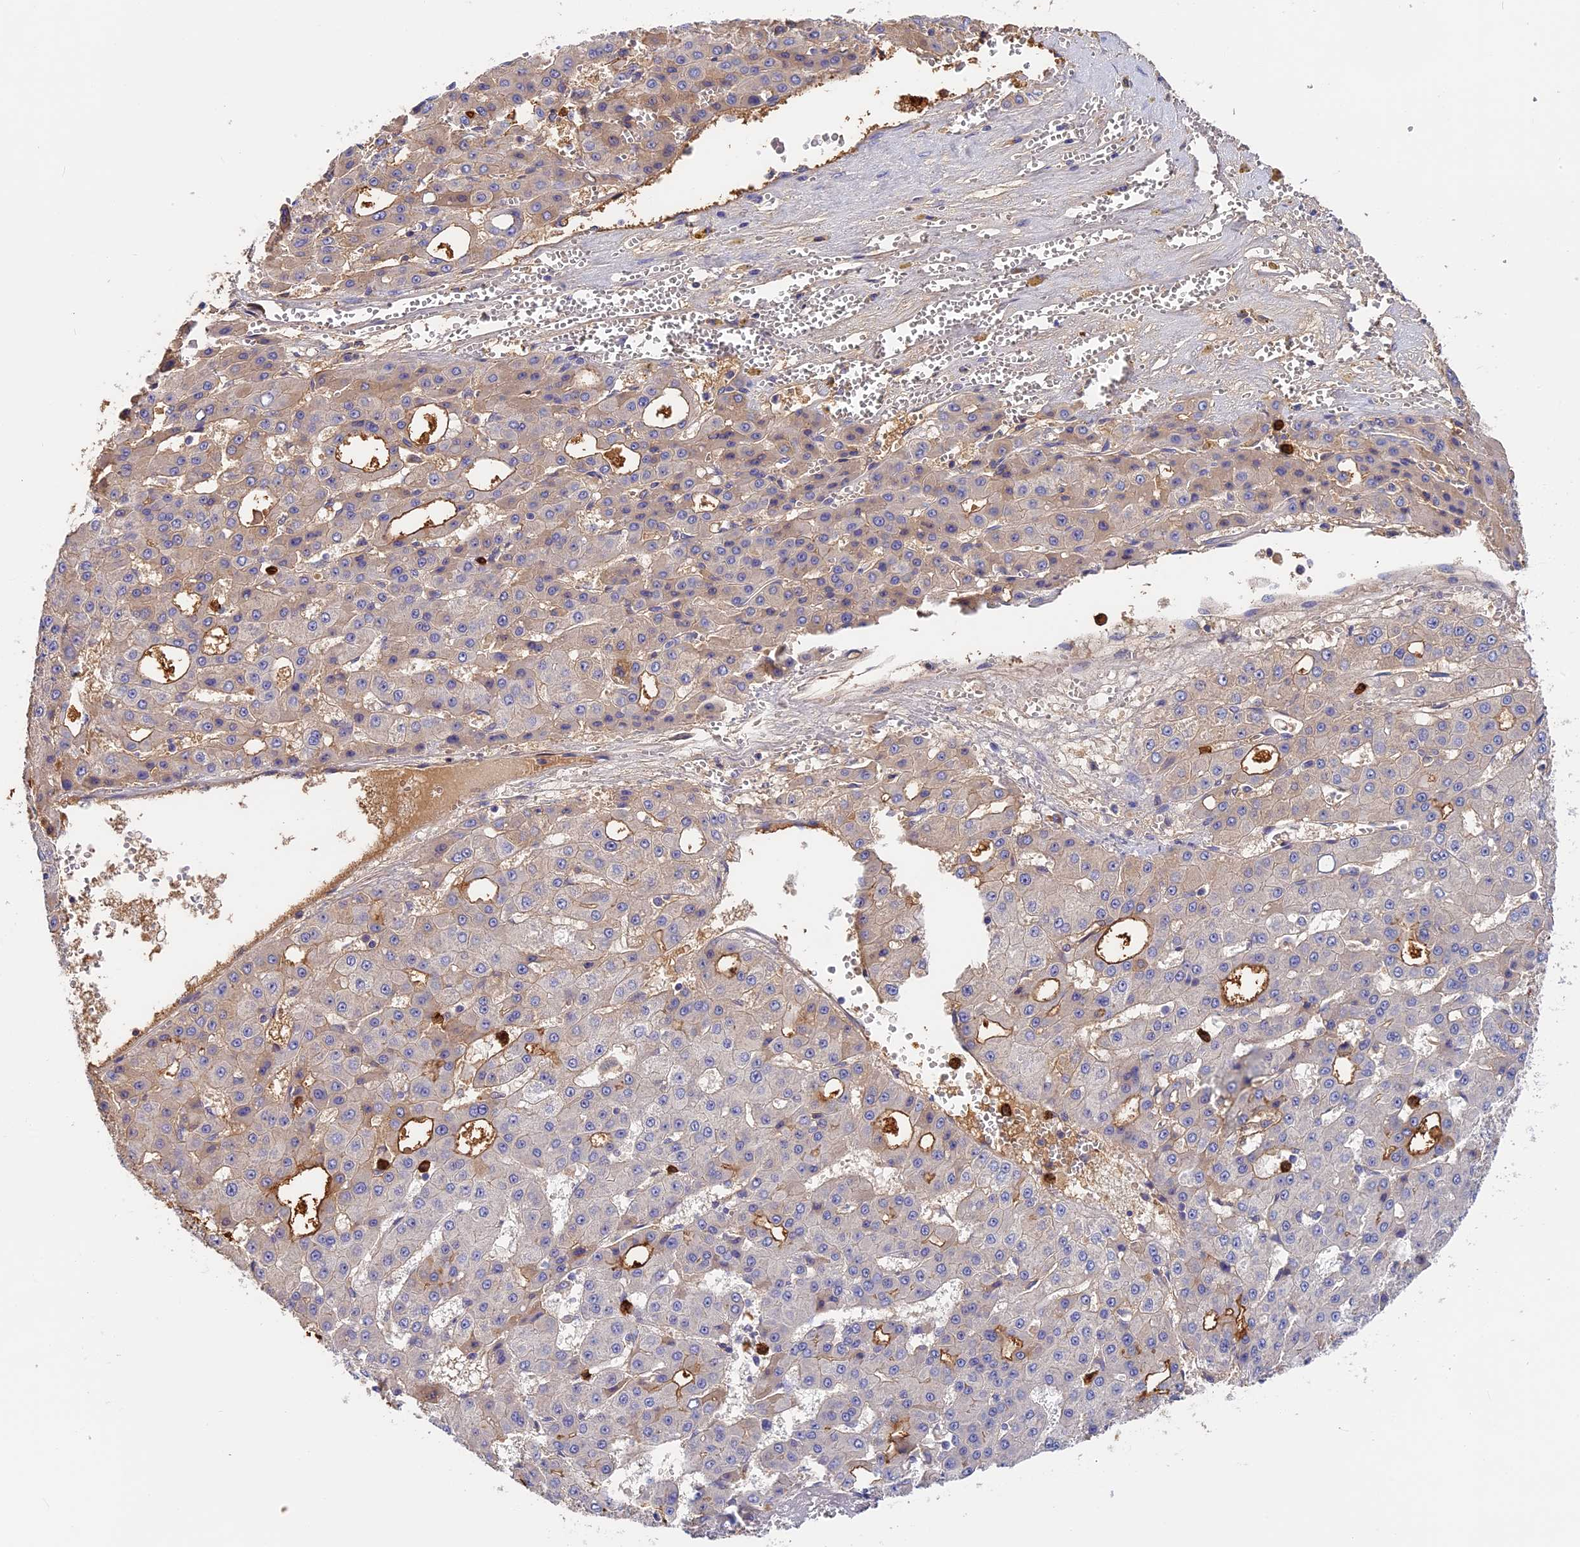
{"staining": {"intensity": "moderate", "quantity": "<25%", "location": "cytoplasmic/membranous"}, "tissue": "liver cancer", "cell_type": "Tumor cells", "image_type": "cancer", "snomed": [{"axis": "morphology", "description": "Carcinoma, Hepatocellular, NOS"}, {"axis": "topography", "description": "Liver"}], "caption": "Human hepatocellular carcinoma (liver) stained with a brown dye reveals moderate cytoplasmic/membranous positive positivity in approximately <25% of tumor cells.", "gene": "ADGRD1", "patient": {"sex": "male", "age": 47}}